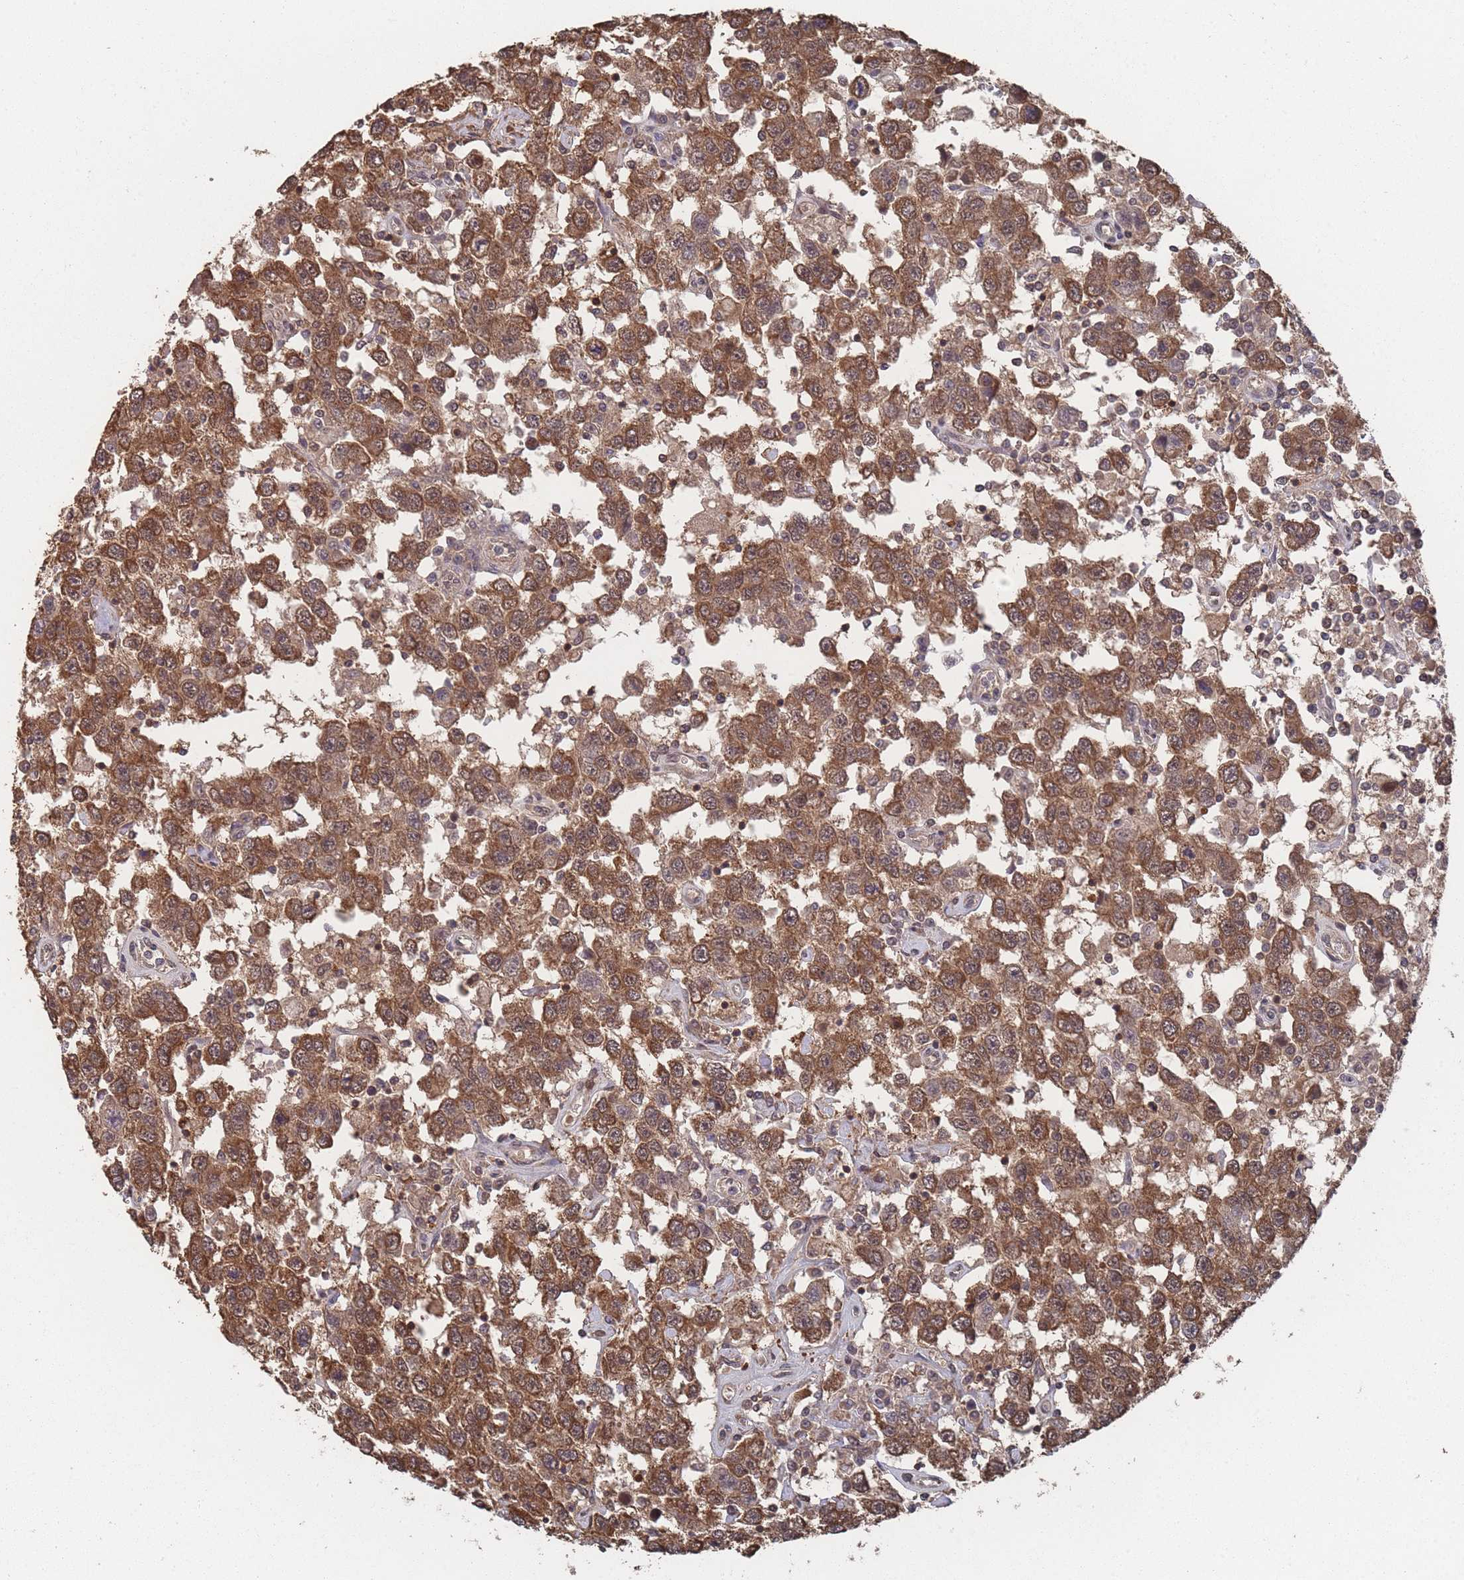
{"staining": {"intensity": "moderate", "quantity": ">75%", "location": "cytoplasmic/membranous"}, "tissue": "testis cancer", "cell_type": "Tumor cells", "image_type": "cancer", "snomed": [{"axis": "morphology", "description": "Seminoma, NOS"}, {"axis": "topography", "description": "Testis"}], "caption": "A photomicrograph of testis cancer (seminoma) stained for a protein shows moderate cytoplasmic/membranous brown staining in tumor cells. The staining is performed using DAB brown chromogen to label protein expression. The nuclei are counter-stained blue using hematoxylin.", "gene": "SF3B1", "patient": {"sex": "male", "age": 41}}